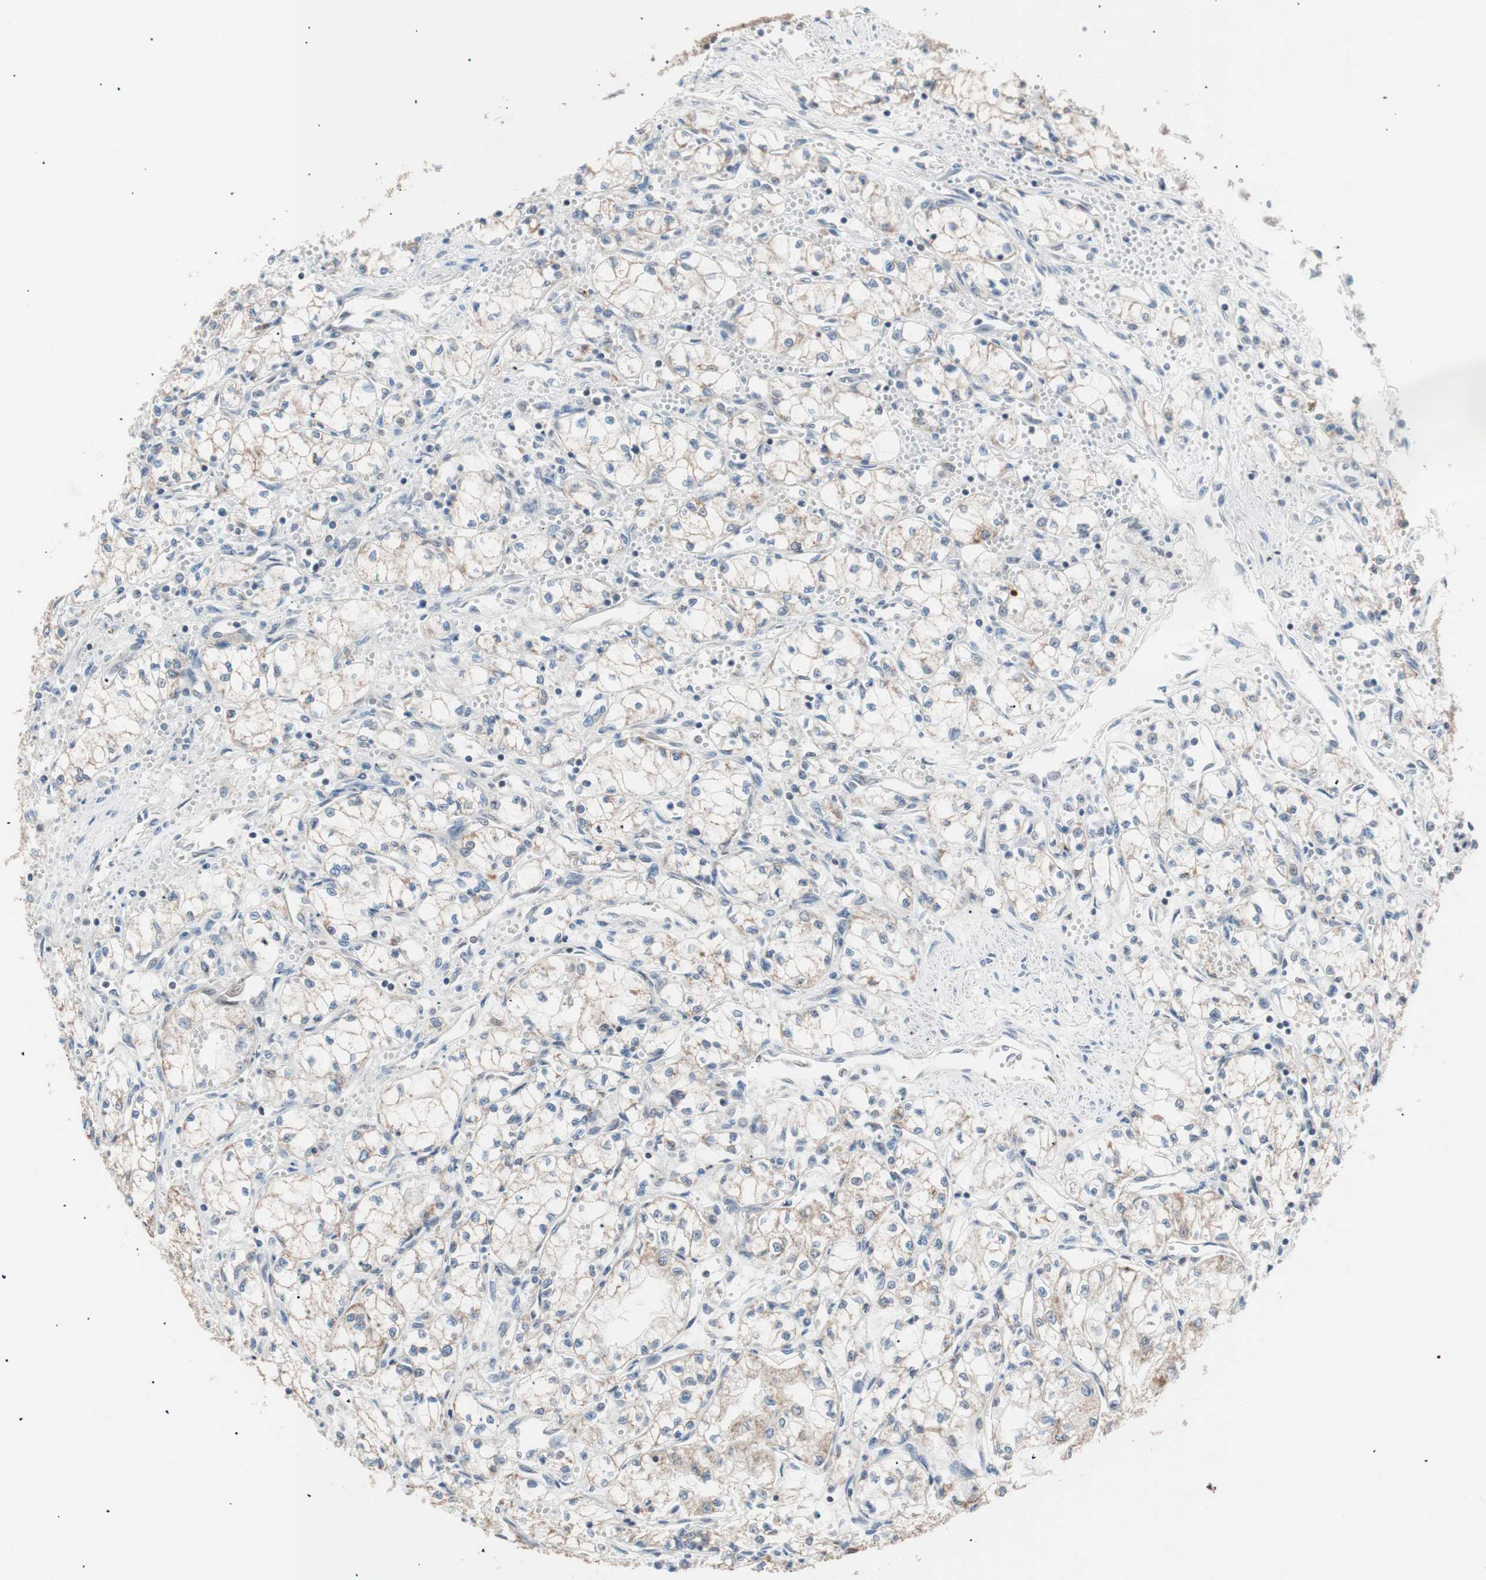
{"staining": {"intensity": "negative", "quantity": "none", "location": "none"}, "tissue": "renal cancer", "cell_type": "Tumor cells", "image_type": "cancer", "snomed": [{"axis": "morphology", "description": "Normal tissue, NOS"}, {"axis": "morphology", "description": "Adenocarcinoma, NOS"}, {"axis": "topography", "description": "Kidney"}], "caption": "Immunohistochemistry (IHC) micrograph of neoplastic tissue: human renal cancer (adenocarcinoma) stained with DAB exhibits no significant protein positivity in tumor cells.", "gene": "LIG3", "patient": {"sex": "male", "age": 59}}